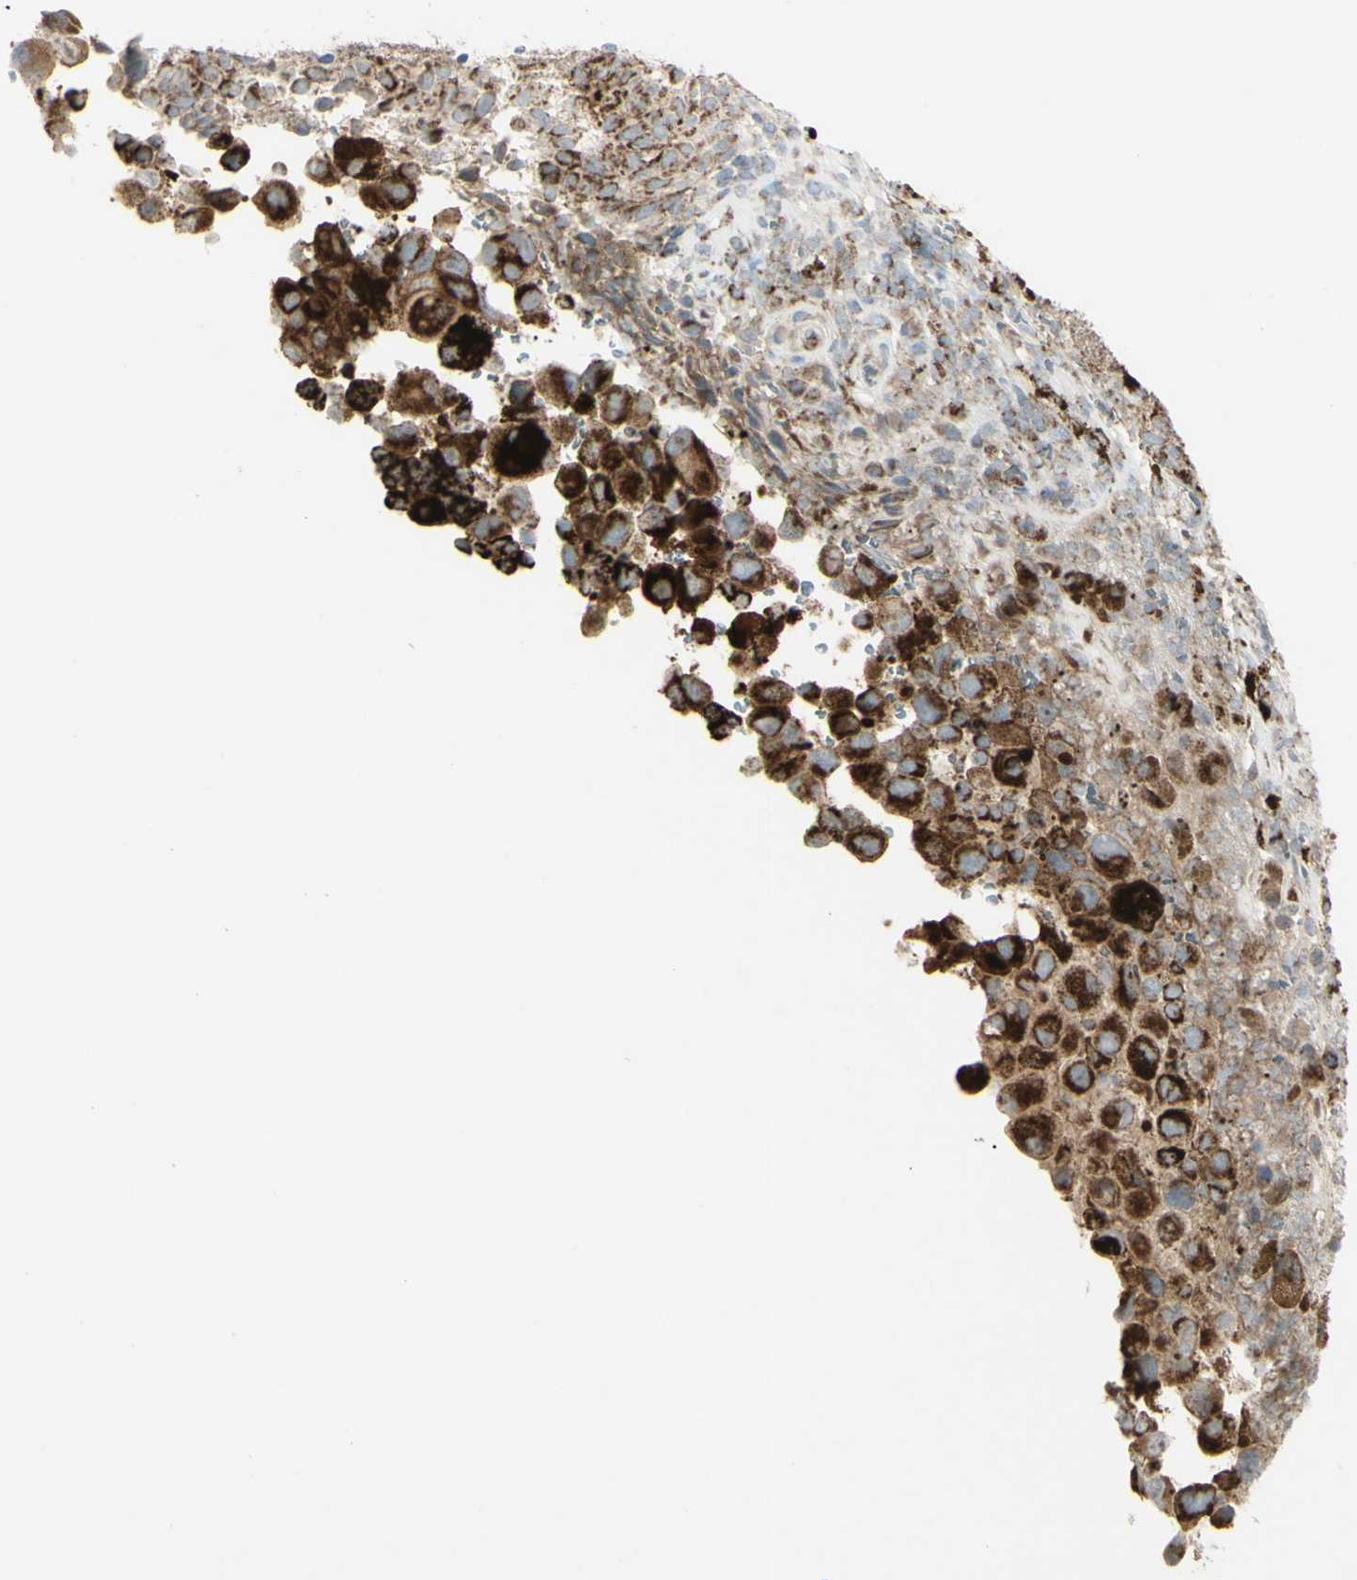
{"staining": {"intensity": "strong", "quantity": ">75%", "location": "cytoplasmic/membranous"}, "tissue": "melanoma", "cell_type": "Tumor cells", "image_type": "cancer", "snomed": [{"axis": "morphology", "description": "Malignant melanoma, NOS"}, {"axis": "topography", "description": "Skin"}], "caption": "Tumor cells show strong cytoplasmic/membranous staining in about >75% of cells in malignant melanoma.", "gene": "CYB5R1", "patient": {"sex": "female", "age": 73}}